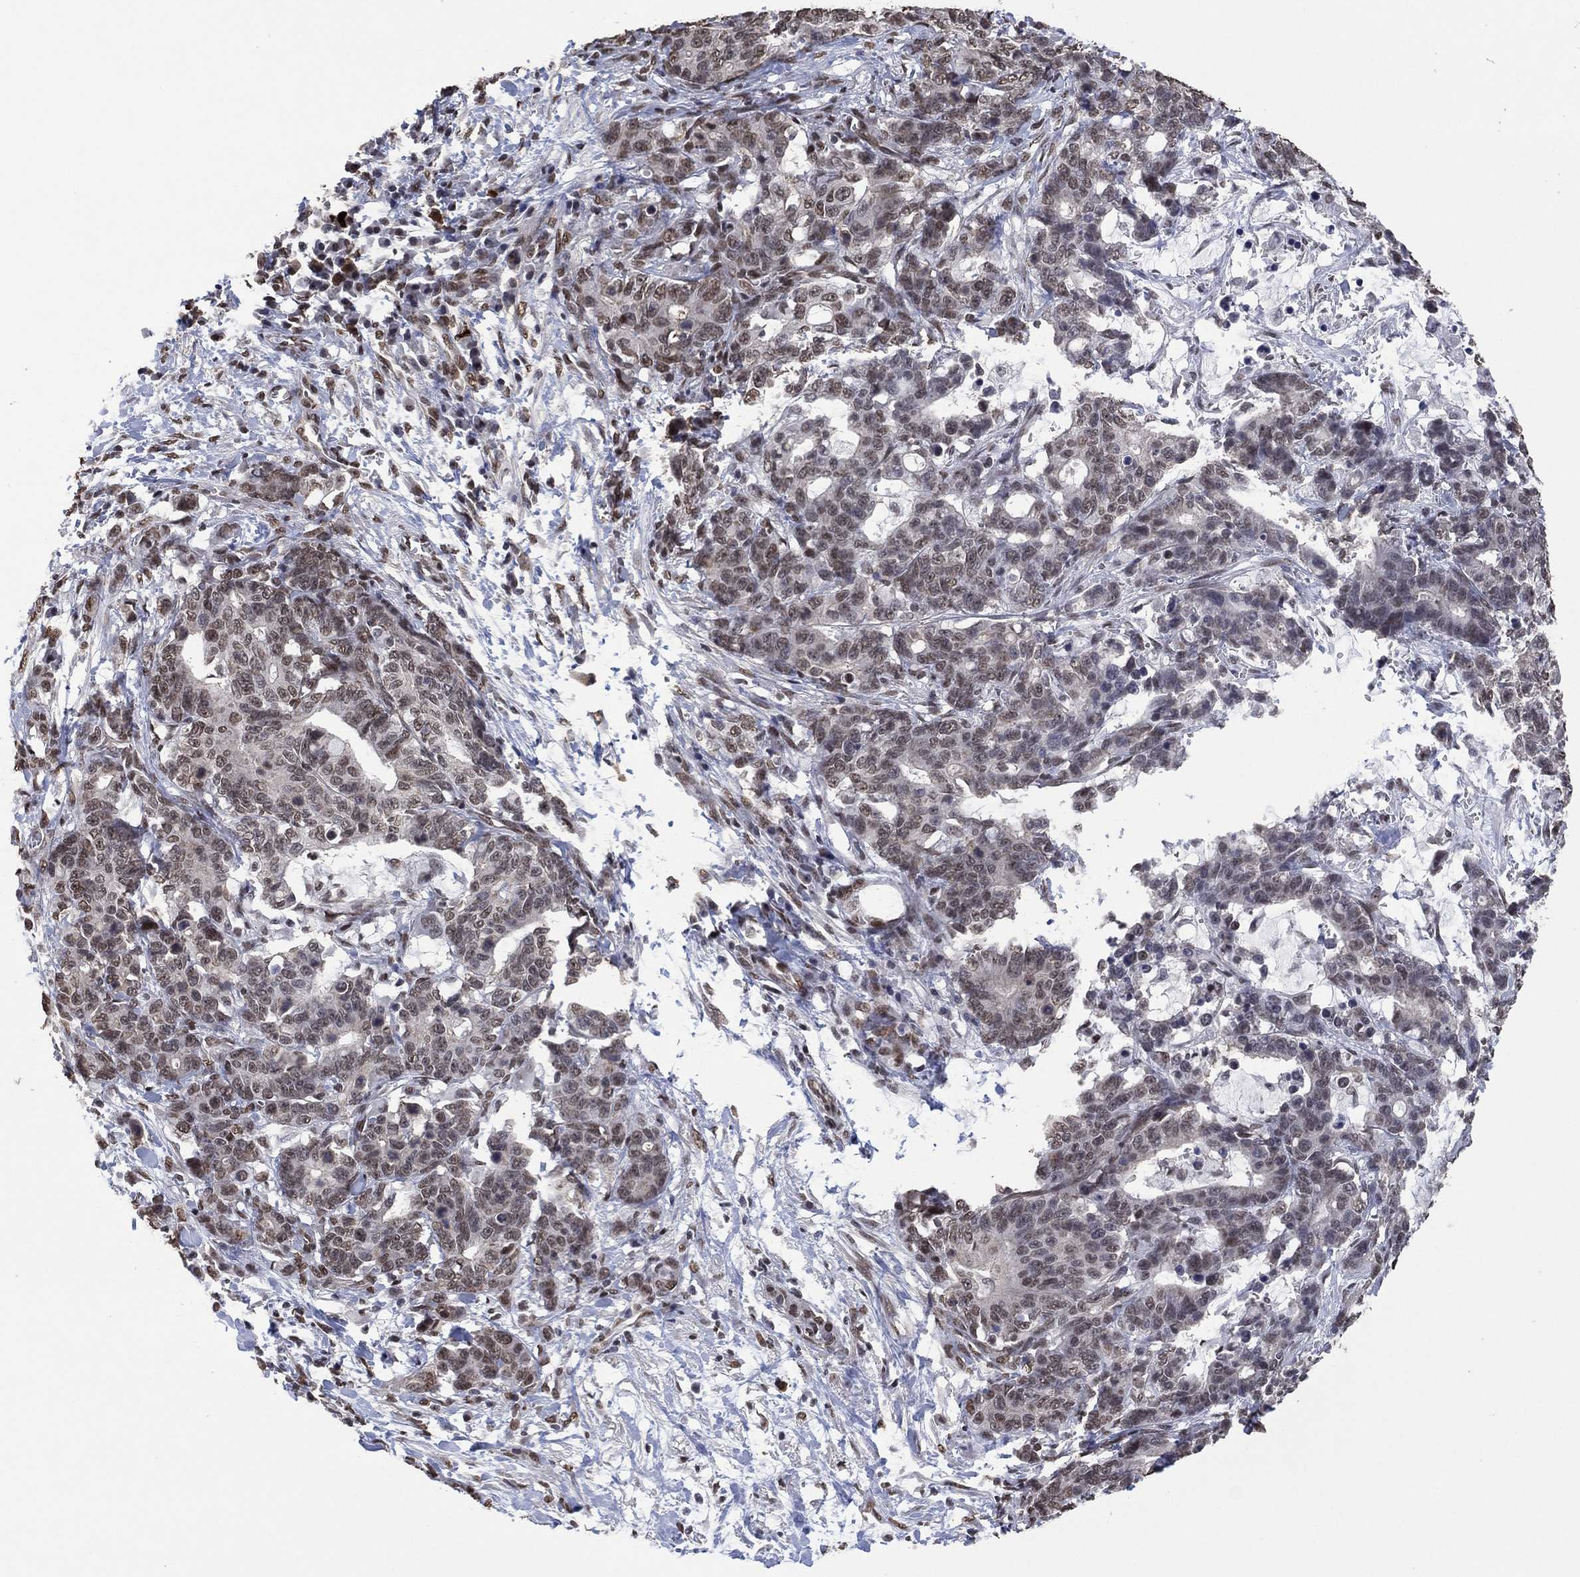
{"staining": {"intensity": "weak", "quantity": "25%-75%", "location": "nuclear"}, "tissue": "stomach cancer", "cell_type": "Tumor cells", "image_type": "cancer", "snomed": [{"axis": "morphology", "description": "Normal tissue, NOS"}, {"axis": "morphology", "description": "Adenocarcinoma, NOS"}, {"axis": "topography", "description": "Stomach"}], "caption": "A low amount of weak nuclear positivity is seen in about 25%-75% of tumor cells in stomach cancer (adenocarcinoma) tissue.", "gene": "EHMT1", "patient": {"sex": "female", "age": 64}}